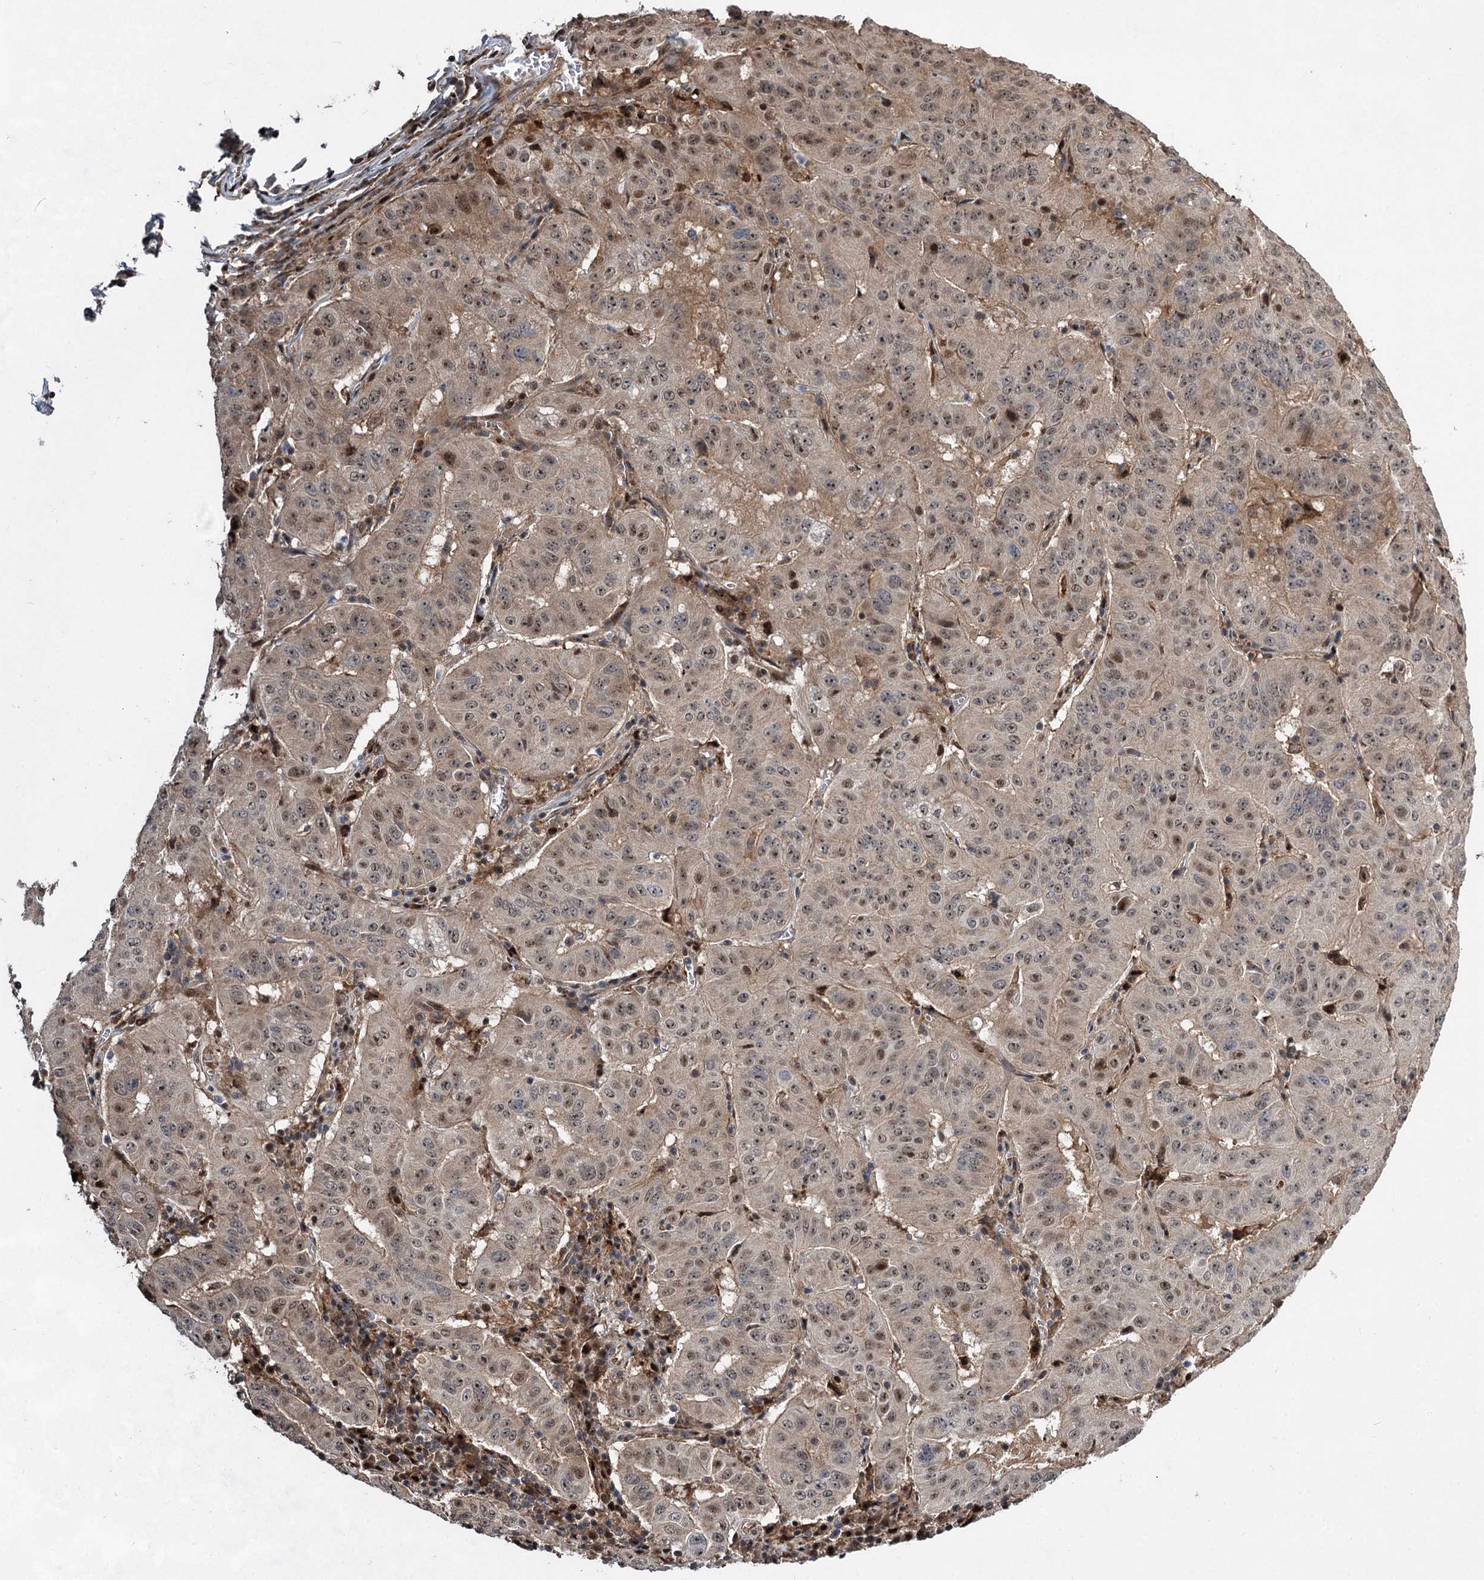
{"staining": {"intensity": "moderate", "quantity": ">75%", "location": "cytoplasmic/membranous,nuclear"}, "tissue": "pancreatic cancer", "cell_type": "Tumor cells", "image_type": "cancer", "snomed": [{"axis": "morphology", "description": "Adenocarcinoma, NOS"}, {"axis": "topography", "description": "Pancreas"}], "caption": "Protein staining of pancreatic cancer tissue demonstrates moderate cytoplasmic/membranous and nuclear staining in approximately >75% of tumor cells. The staining was performed using DAB (3,3'-diaminobenzidine) to visualize the protein expression in brown, while the nuclei were stained in blue with hematoxylin (Magnification: 20x).", "gene": "GPBP1", "patient": {"sex": "male", "age": 63}}